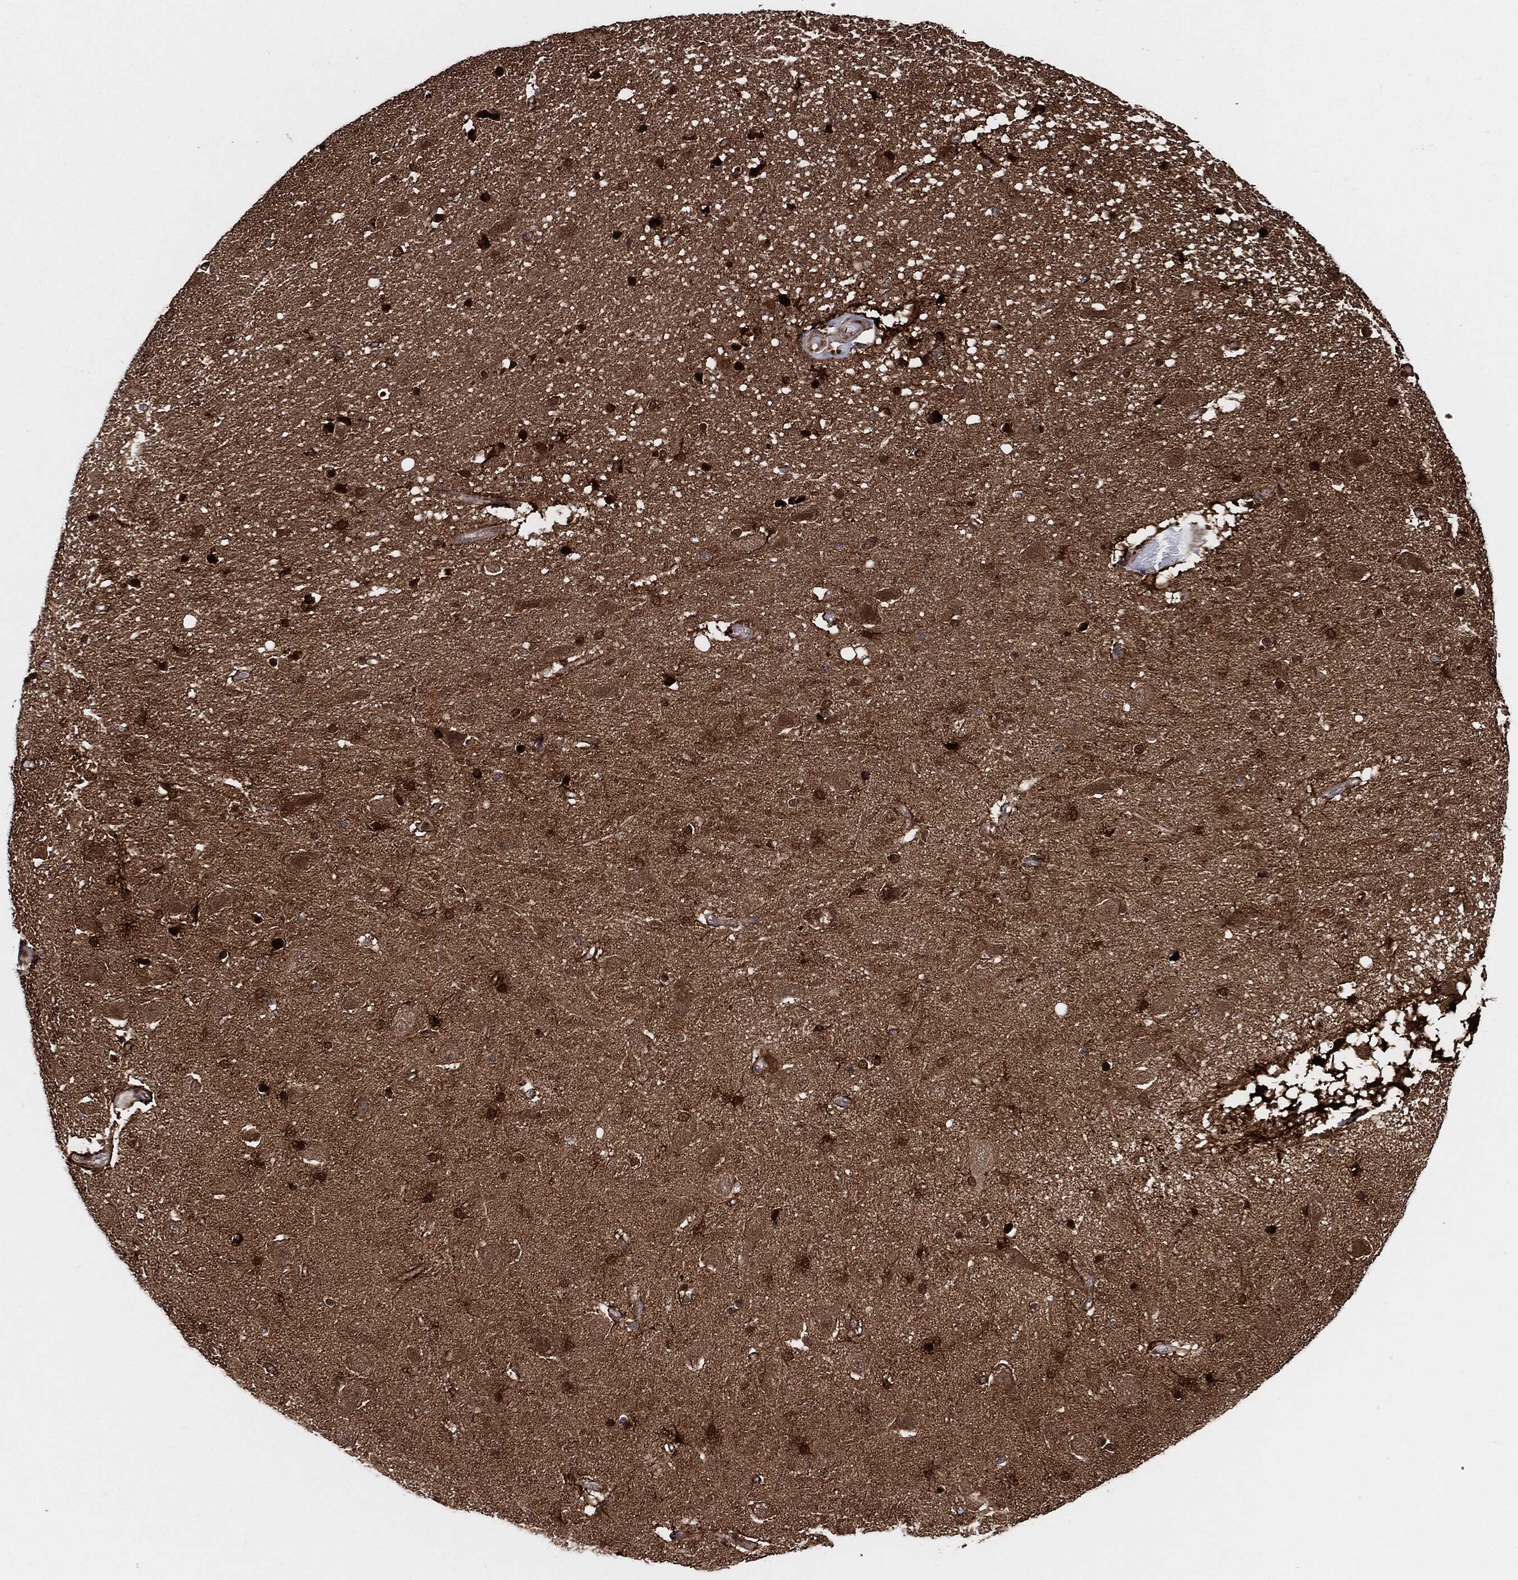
{"staining": {"intensity": "moderate", "quantity": ">75%", "location": "cytoplasmic/membranous,nuclear"}, "tissue": "hippocampus", "cell_type": "Glial cells", "image_type": "normal", "snomed": [{"axis": "morphology", "description": "Normal tissue, NOS"}, {"axis": "topography", "description": "Hippocampus"}], "caption": "Immunohistochemical staining of normal hippocampus shows medium levels of moderate cytoplasmic/membranous,nuclear expression in approximately >75% of glial cells. (Brightfield microscopy of DAB IHC at high magnification).", "gene": "BCAR1", "patient": {"sex": "male", "age": 49}}